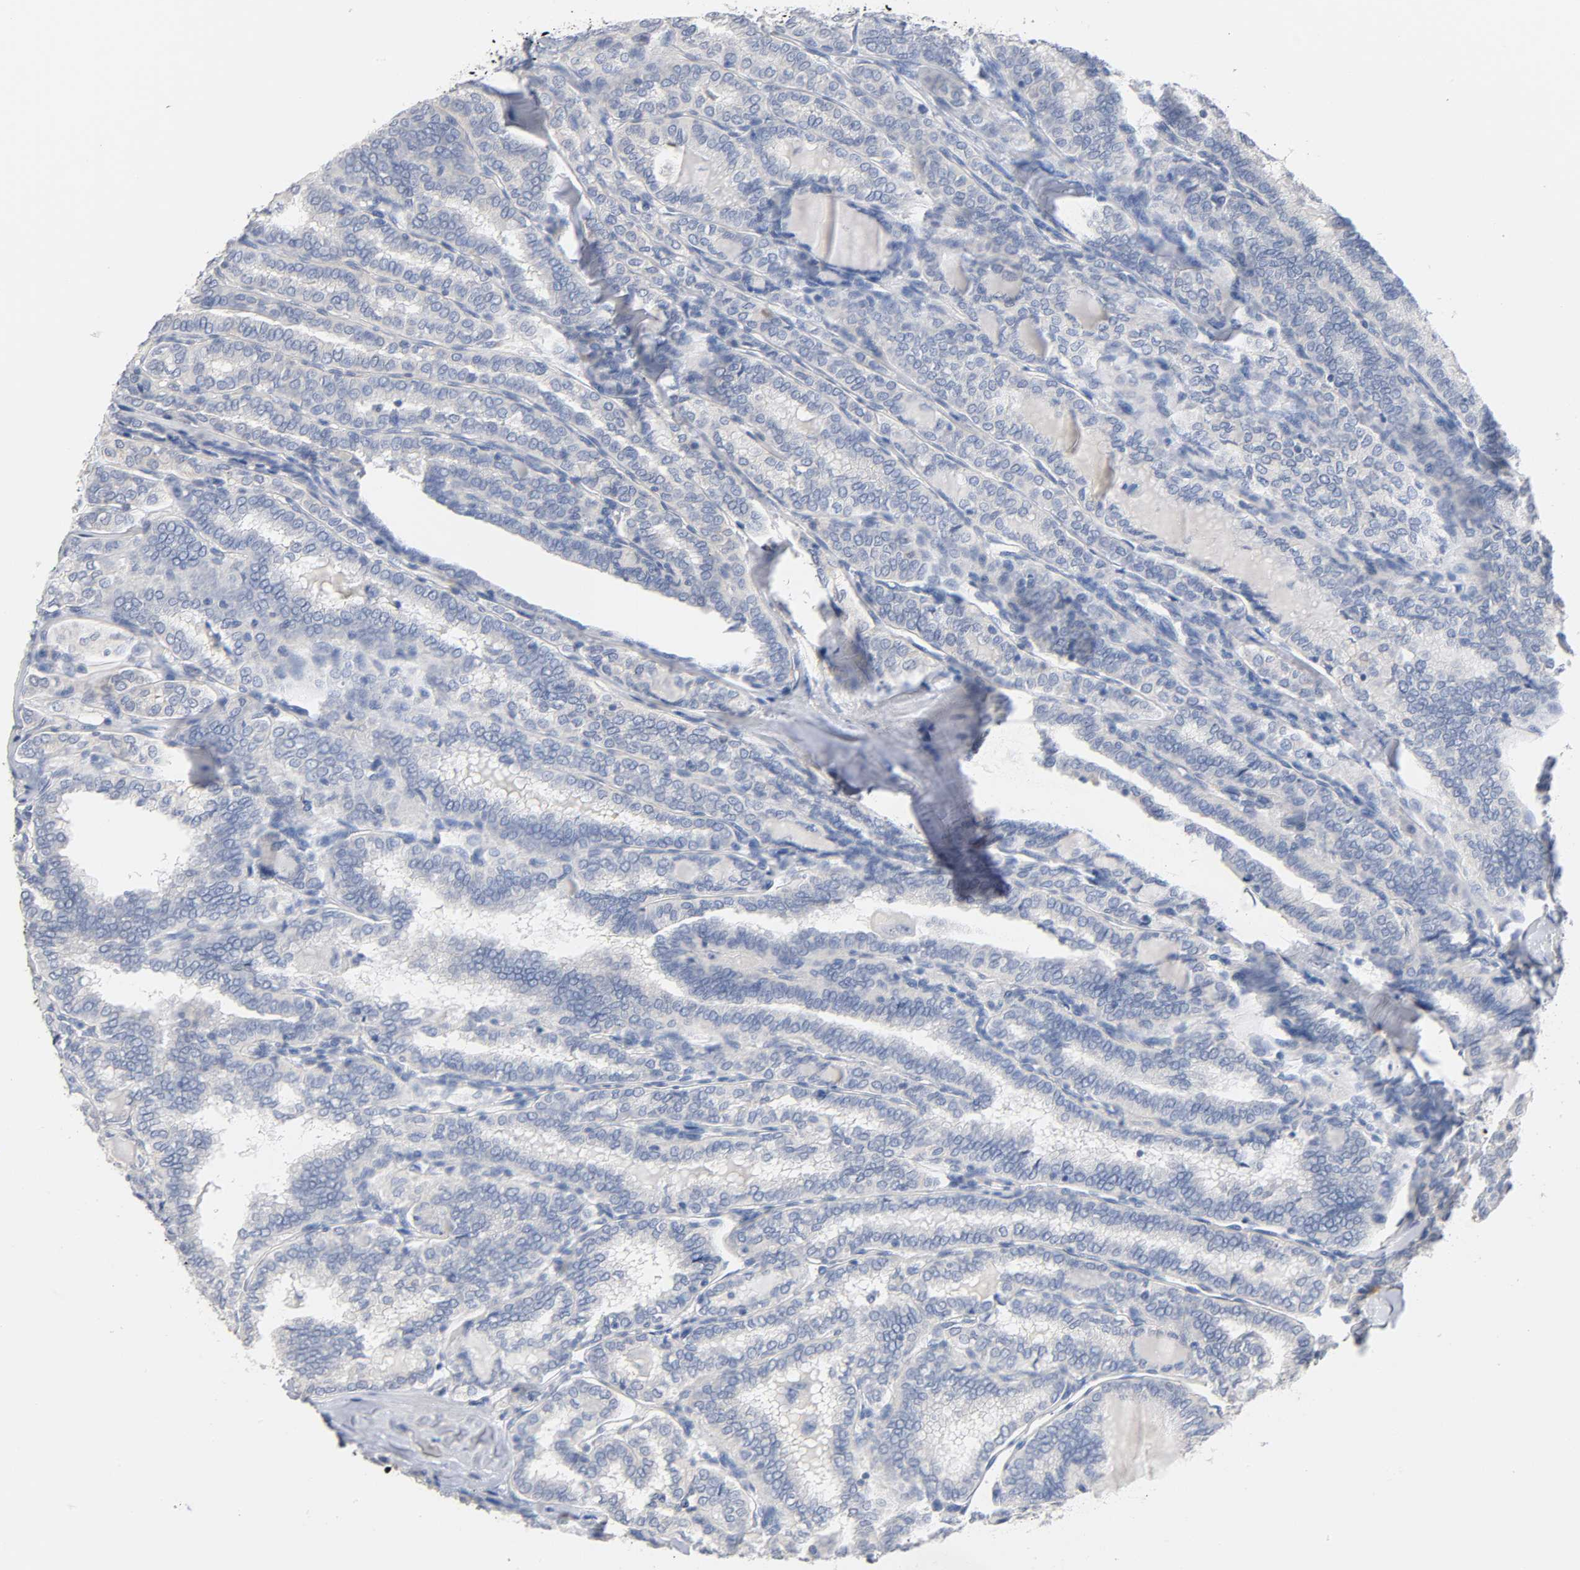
{"staining": {"intensity": "negative", "quantity": "none", "location": "none"}, "tissue": "thyroid cancer", "cell_type": "Tumor cells", "image_type": "cancer", "snomed": [{"axis": "morphology", "description": "Papillary adenocarcinoma, NOS"}, {"axis": "topography", "description": "Thyroid gland"}], "caption": "Immunohistochemical staining of human thyroid papillary adenocarcinoma shows no significant positivity in tumor cells.", "gene": "MALT1", "patient": {"sex": "female", "age": 30}}